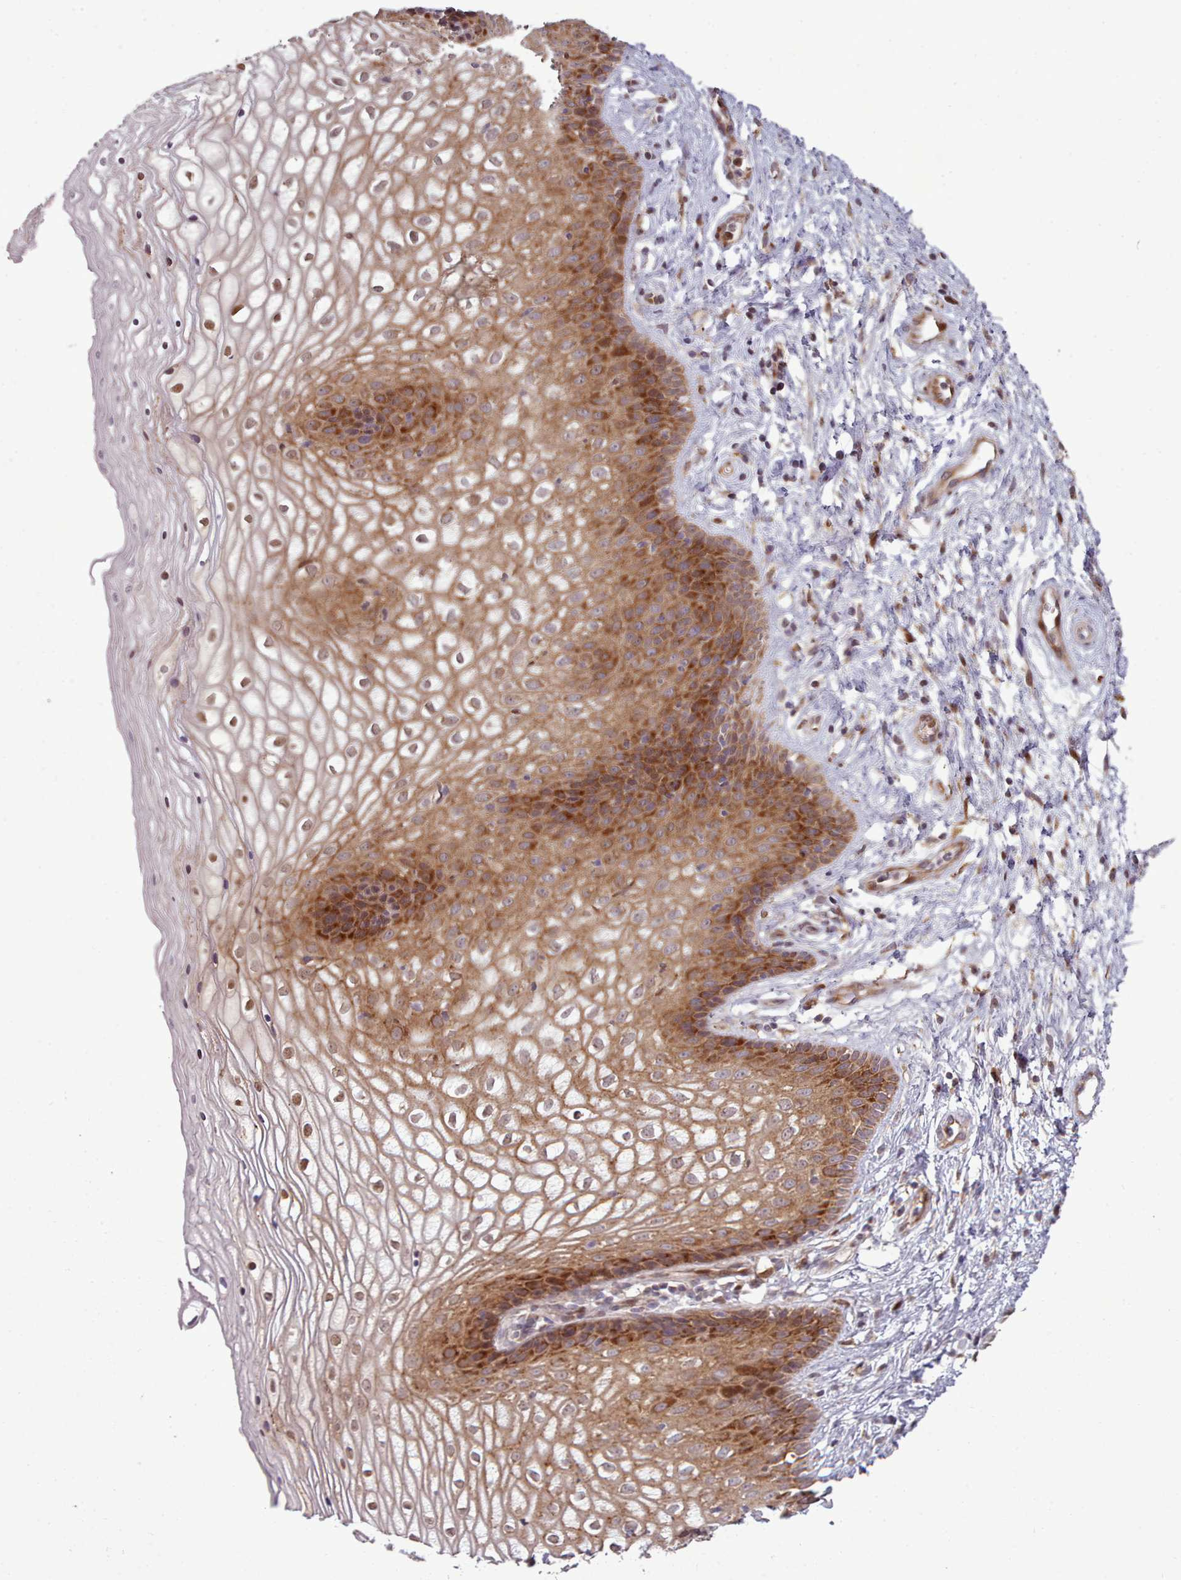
{"staining": {"intensity": "moderate", "quantity": ">75%", "location": "cytoplasmic/membranous,nuclear"}, "tissue": "vagina", "cell_type": "Squamous epithelial cells", "image_type": "normal", "snomed": [{"axis": "morphology", "description": "Normal tissue, NOS"}, {"axis": "topography", "description": "Vagina"}], "caption": "DAB (3,3'-diaminobenzidine) immunohistochemical staining of benign vagina displays moderate cytoplasmic/membranous,nuclear protein expression in about >75% of squamous epithelial cells. (Brightfield microscopy of DAB IHC at high magnification).", "gene": "LGALS9B", "patient": {"sex": "female", "age": 34}}